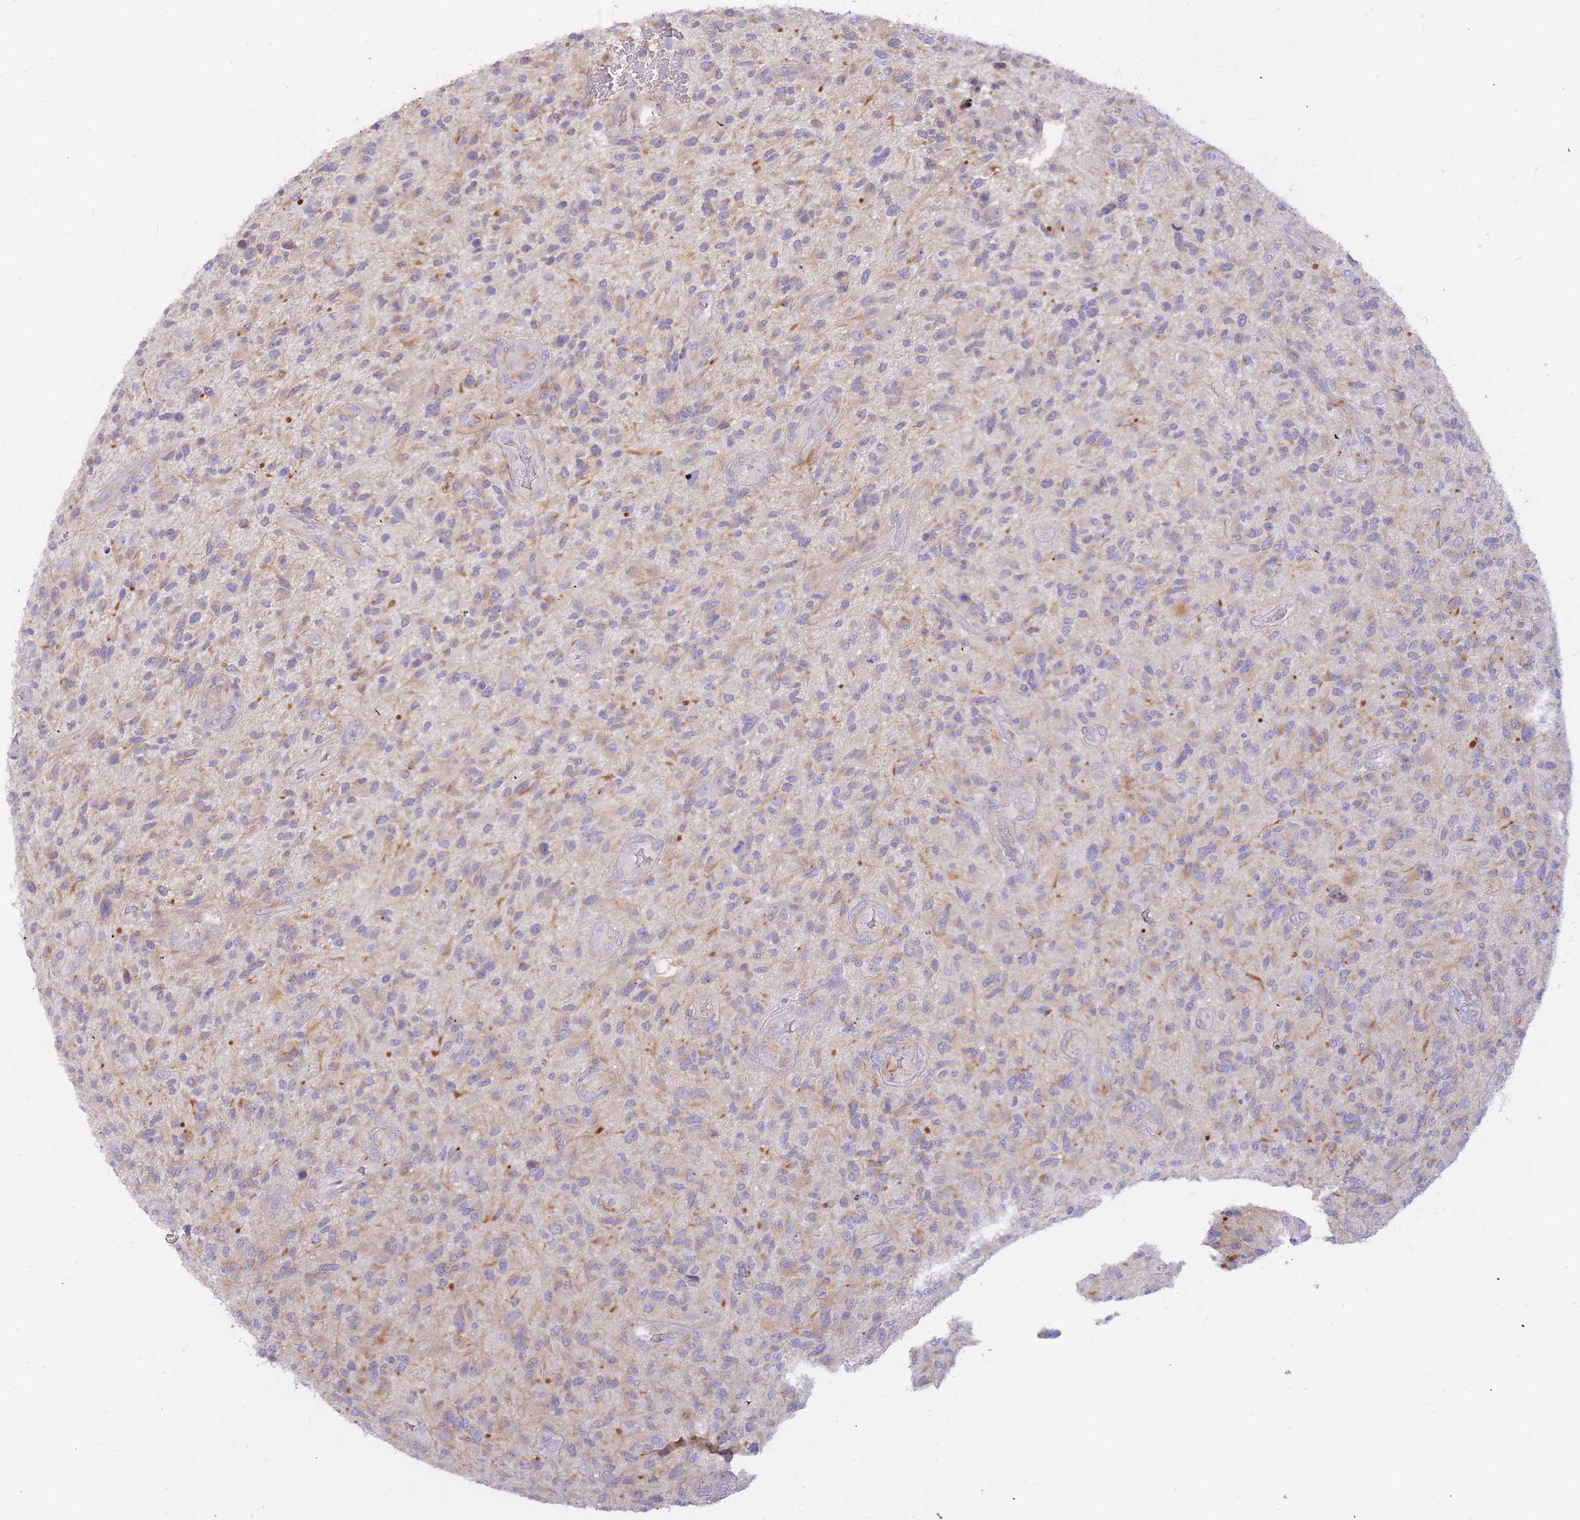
{"staining": {"intensity": "negative", "quantity": "none", "location": "none"}, "tissue": "glioma", "cell_type": "Tumor cells", "image_type": "cancer", "snomed": [{"axis": "morphology", "description": "Glioma, malignant, High grade"}, {"axis": "topography", "description": "Brain"}], "caption": "This micrograph is of glioma stained with immunohistochemistry (IHC) to label a protein in brown with the nuclei are counter-stained blue. There is no expression in tumor cells. Nuclei are stained in blue.", "gene": "SLC35E4", "patient": {"sex": "male", "age": 47}}